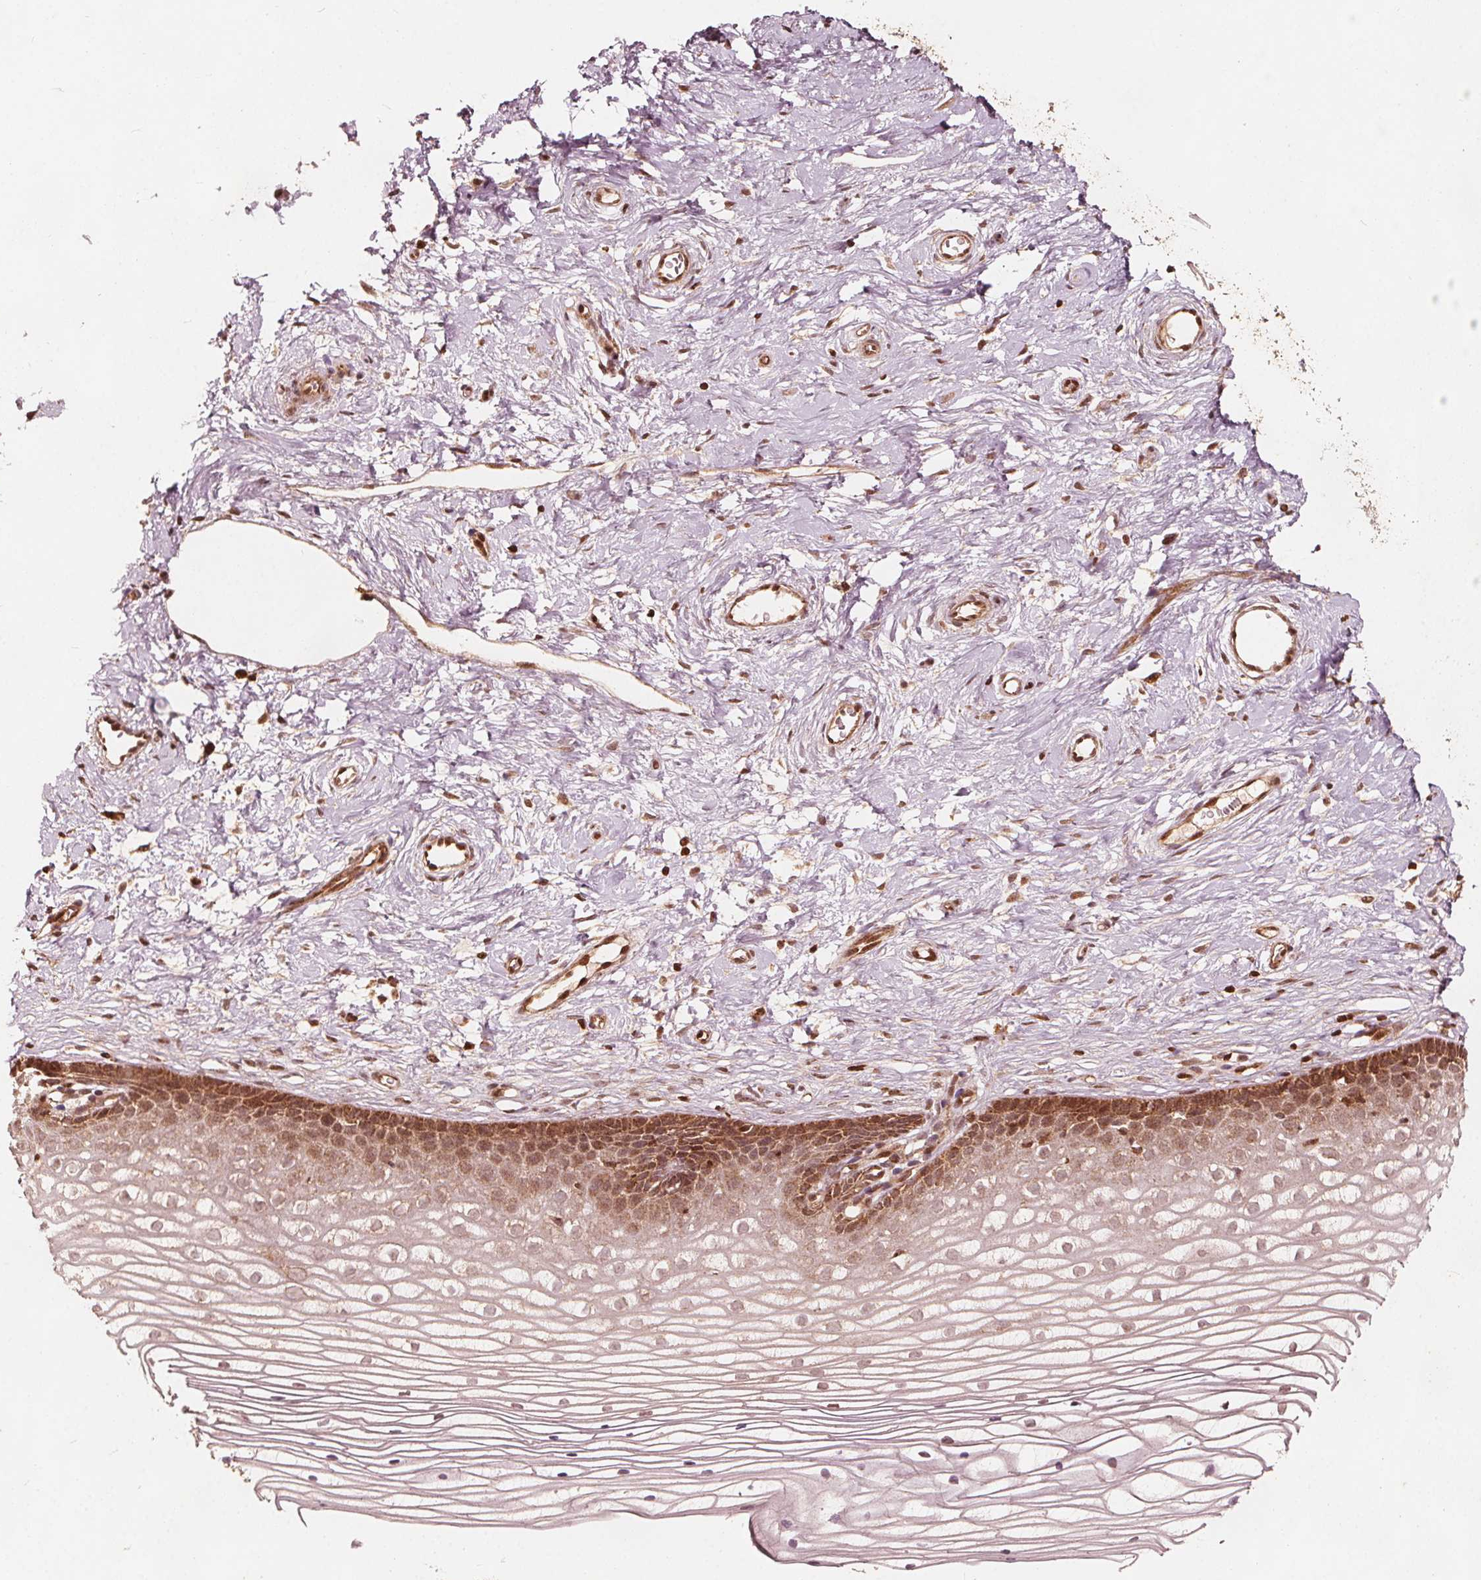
{"staining": {"intensity": "moderate", "quantity": ">75%", "location": "cytoplasmic/membranous,nuclear"}, "tissue": "cervix", "cell_type": "Glandular cells", "image_type": "normal", "snomed": [{"axis": "morphology", "description": "Normal tissue, NOS"}, {"axis": "topography", "description": "Cervix"}], "caption": "Protein staining exhibits moderate cytoplasmic/membranous,nuclear expression in approximately >75% of glandular cells in normal cervix. The protein of interest is stained brown, and the nuclei are stained in blue (DAB (3,3'-diaminobenzidine) IHC with brightfield microscopy, high magnification).", "gene": "AIP", "patient": {"sex": "female", "age": 40}}